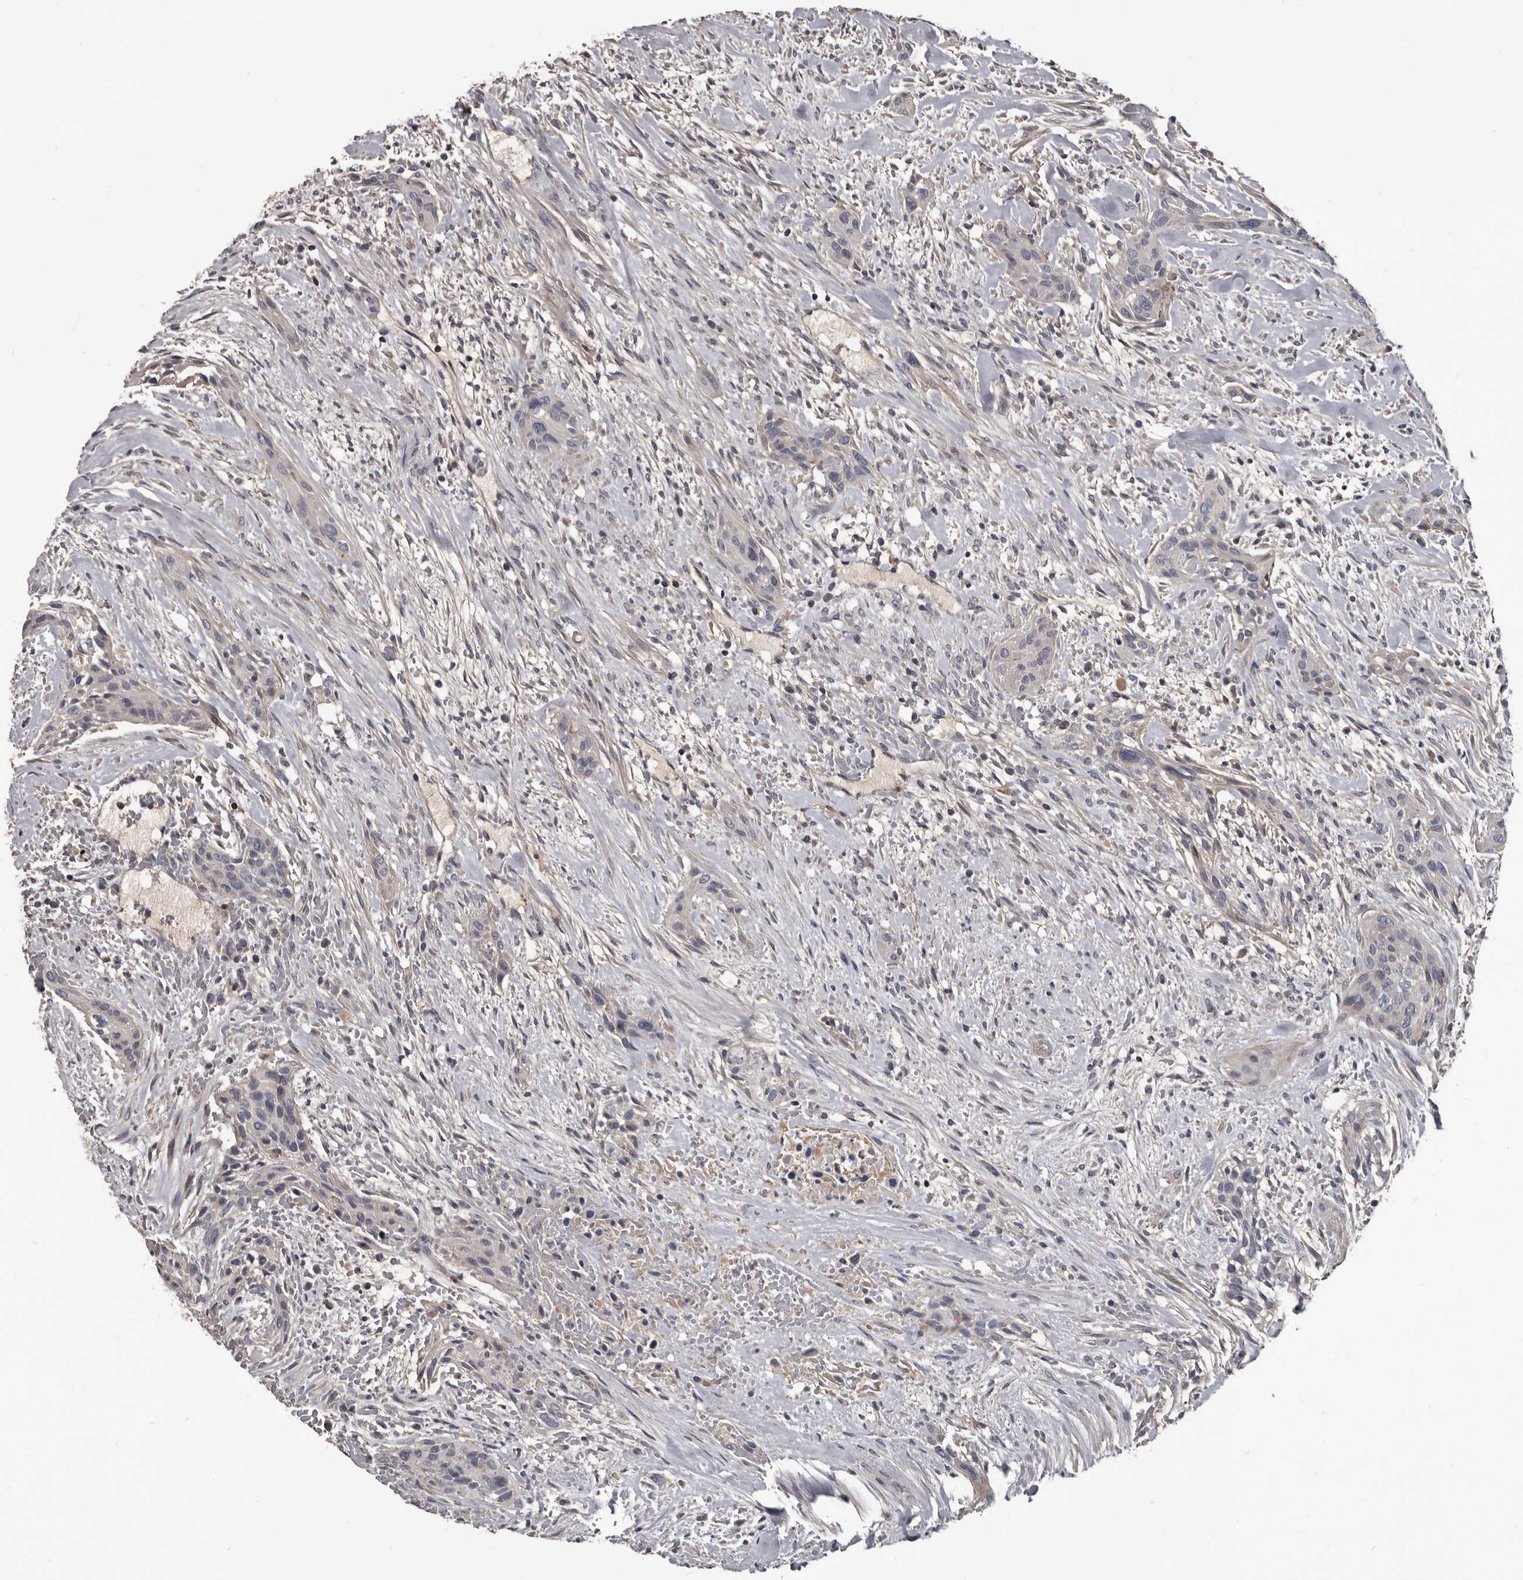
{"staining": {"intensity": "negative", "quantity": "none", "location": "none"}, "tissue": "urothelial cancer", "cell_type": "Tumor cells", "image_type": "cancer", "snomed": [{"axis": "morphology", "description": "Urothelial carcinoma, High grade"}, {"axis": "topography", "description": "Urinary bladder"}], "caption": "High power microscopy histopathology image of an IHC micrograph of high-grade urothelial carcinoma, revealing no significant staining in tumor cells.", "gene": "ALDH5A1", "patient": {"sex": "male", "age": 35}}